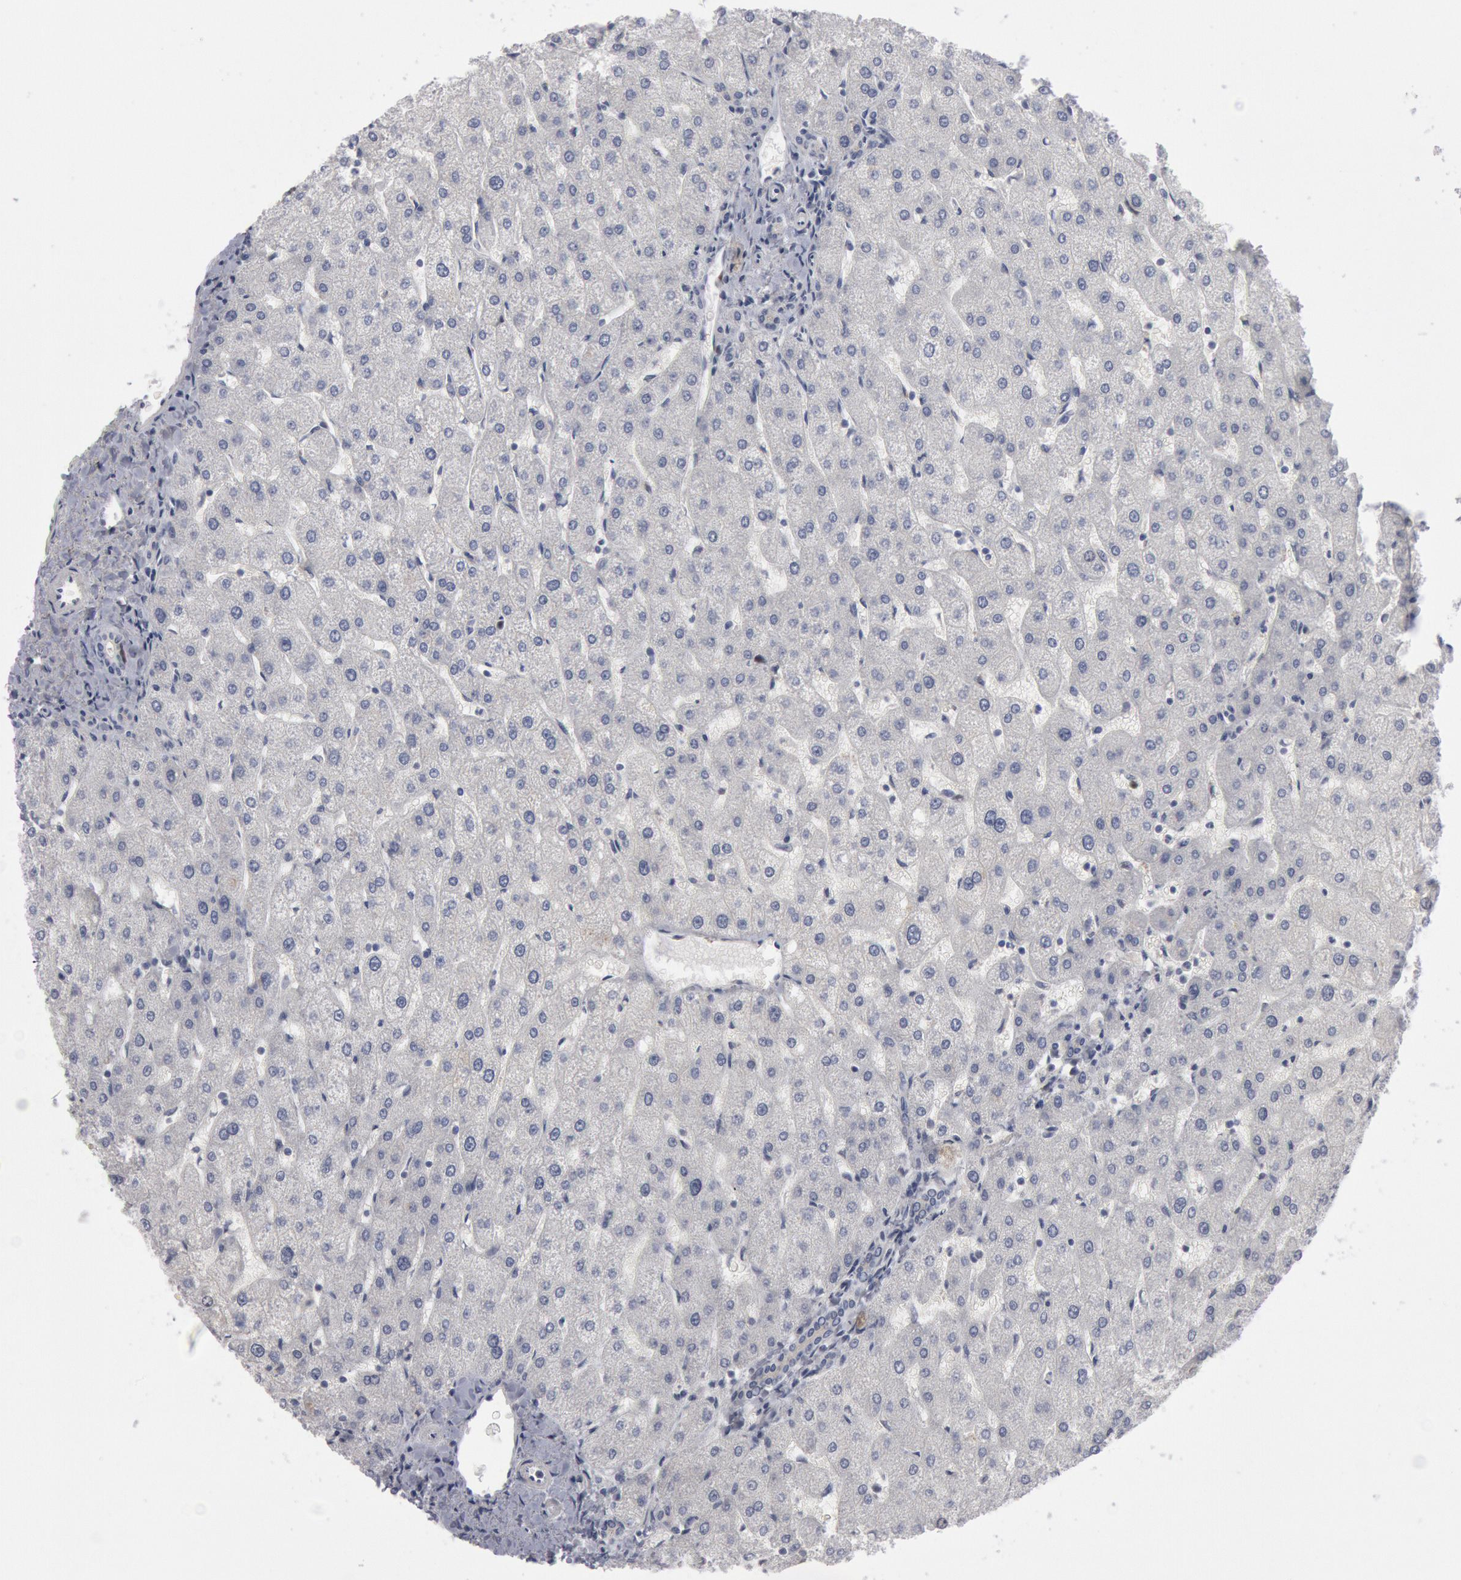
{"staining": {"intensity": "negative", "quantity": "none", "location": "none"}, "tissue": "liver", "cell_type": "Cholangiocytes", "image_type": "normal", "snomed": [{"axis": "morphology", "description": "Normal tissue, NOS"}, {"axis": "topography", "description": "Liver"}], "caption": "Liver stained for a protein using IHC reveals no positivity cholangiocytes.", "gene": "WDHD1", "patient": {"sex": "male", "age": 67}}